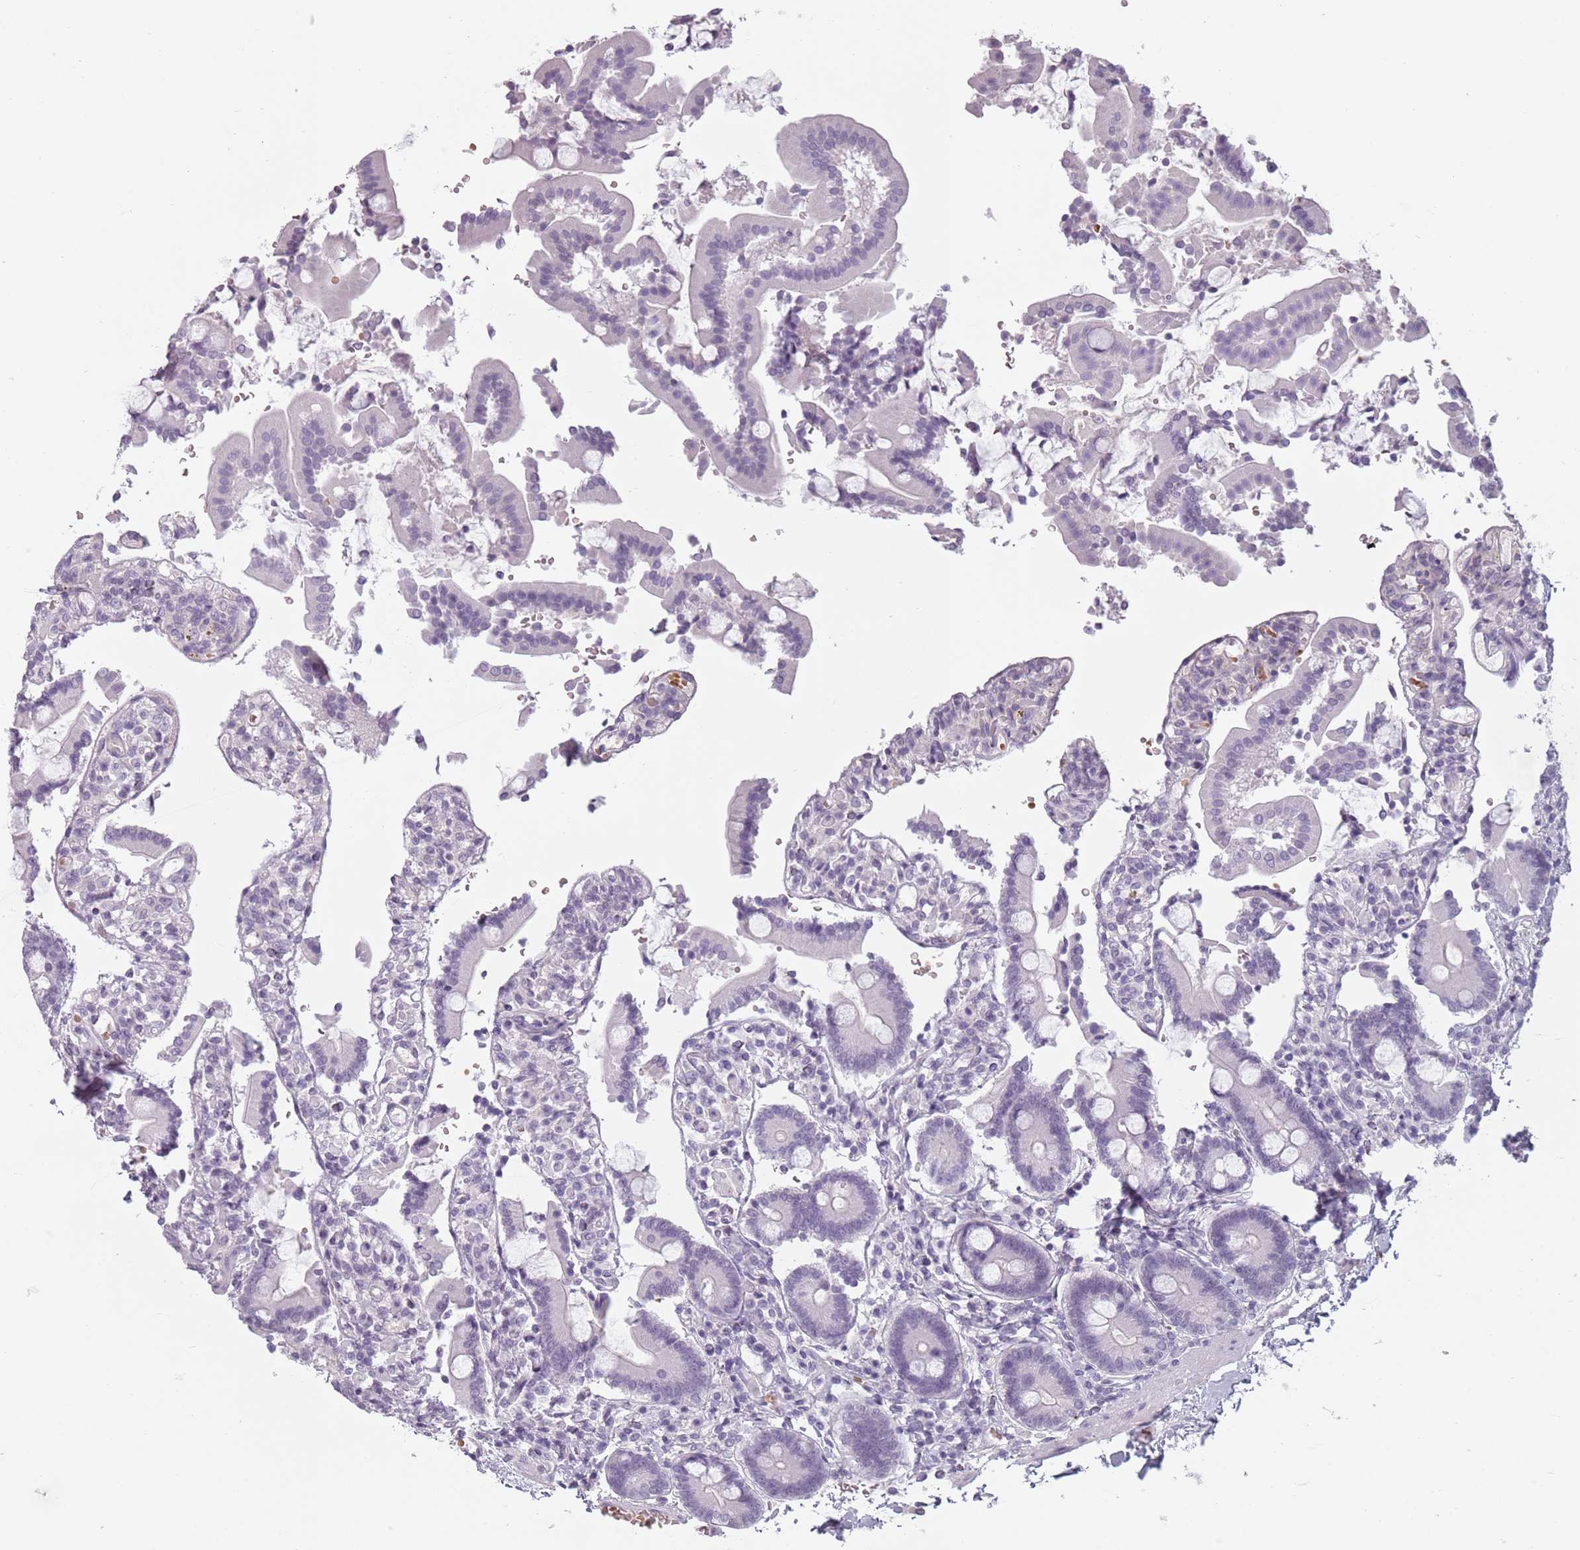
{"staining": {"intensity": "negative", "quantity": "none", "location": "none"}, "tissue": "duodenum", "cell_type": "Glandular cells", "image_type": "normal", "snomed": [{"axis": "morphology", "description": "Normal tissue, NOS"}, {"axis": "topography", "description": "Duodenum"}], "caption": "This is an immunohistochemistry photomicrograph of unremarkable human duodenum. There is no positivity in glandular cells.", "gene": "PIEZO1", "patient": {"sex": "male", "age": 55}}